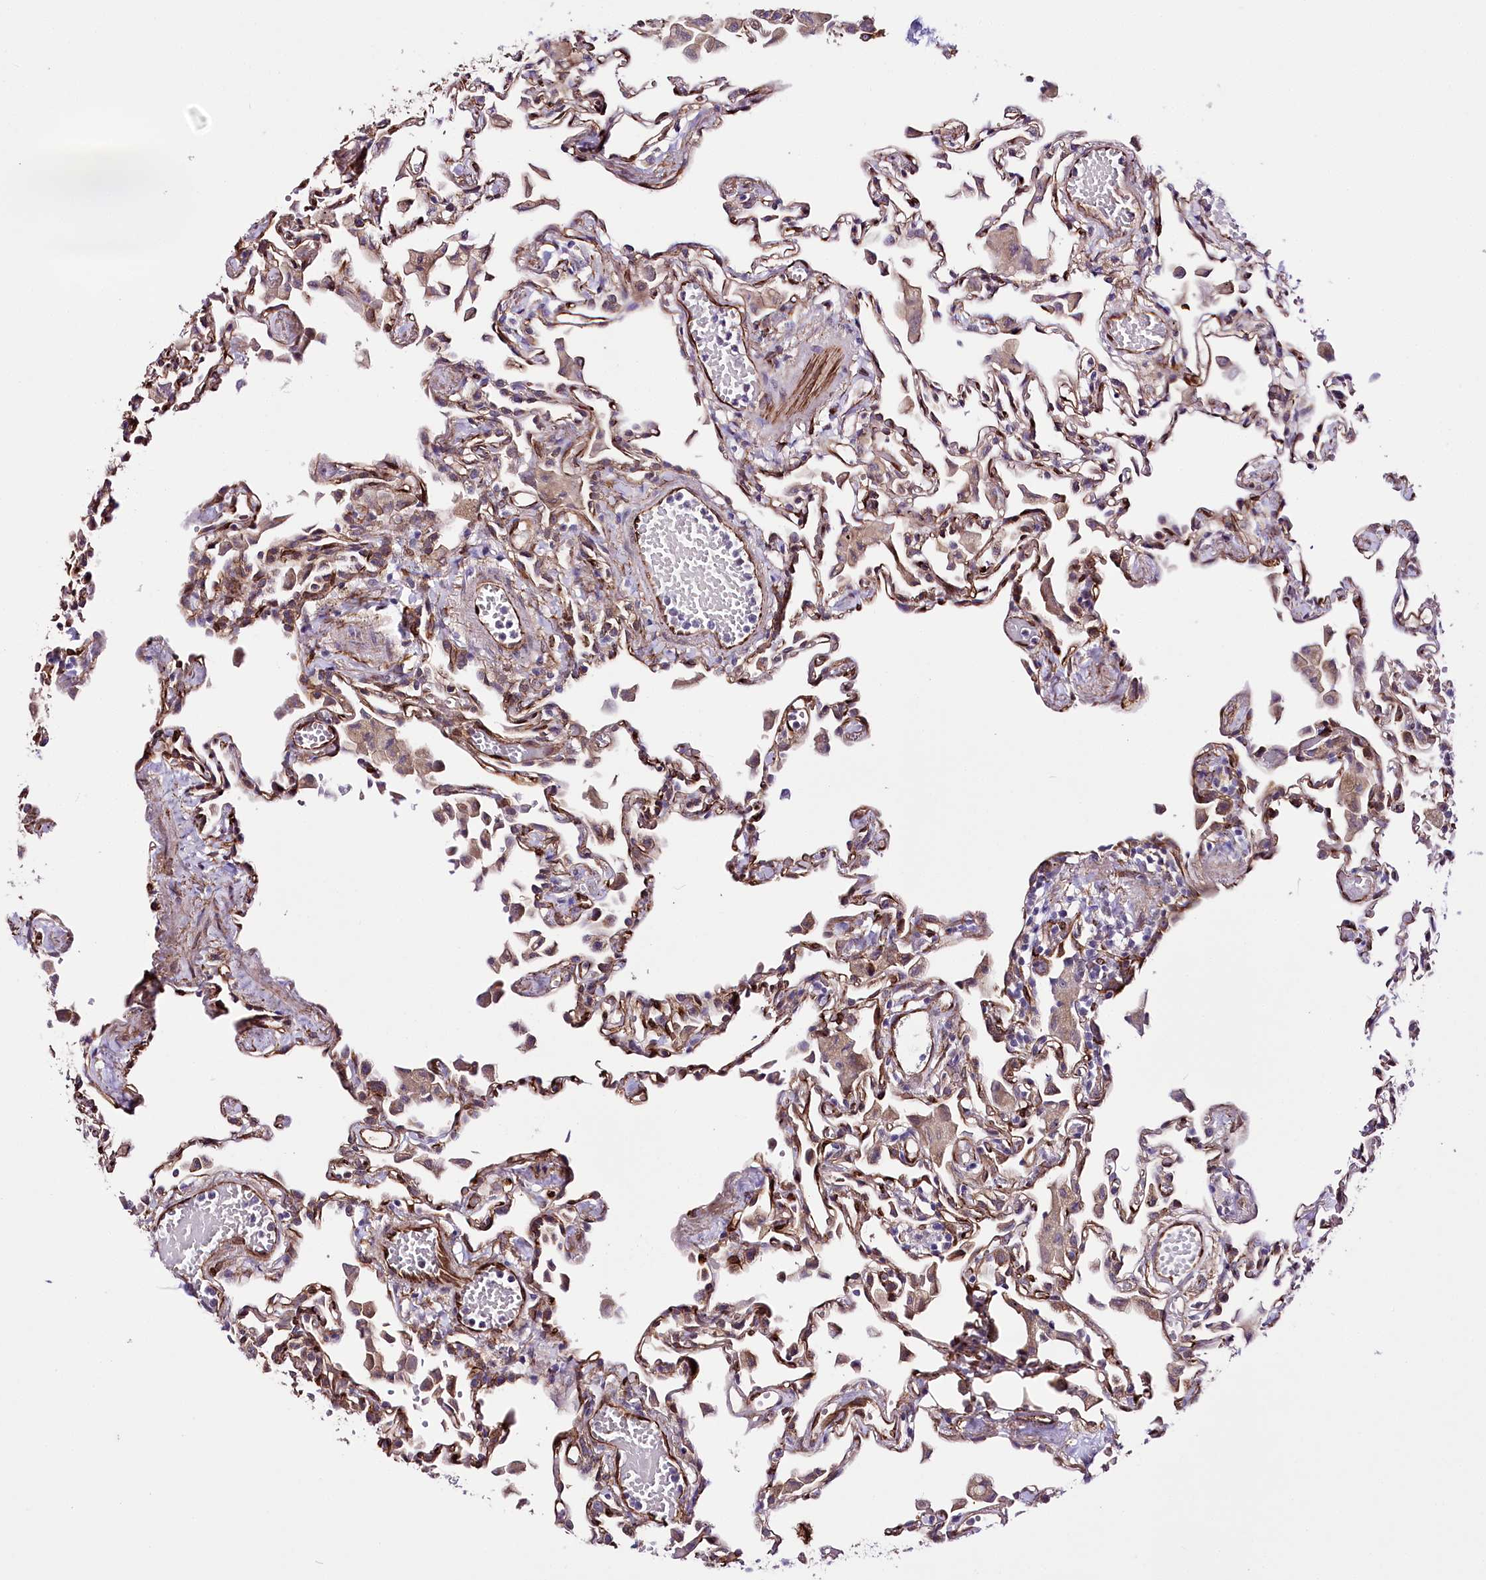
{"staining": {"intensity": "weak", "quantity": "25%-75%", "location": "cytoplasmic/membranous"}, "tissue": "lung", "cell_type": "Alveolar cells", "image_type": "normal", "snomed": [{"axis": "morphology", "description": "Normal tissue, NOS"}, {"axis": "topography", "description": "Bronchus"}, {"axis": "topography", "description": "Lung"}], "caption": "IHC (DAB) staining of benign lung reveals weak cytoplasmic/membranous protein expression in about 25%-75% of alveolar cells. (brown staining indicates protein expression, while blue staining denotes nuclei).", "gene": "WWC1", "patient": {"sex": "female", "age": 49}}